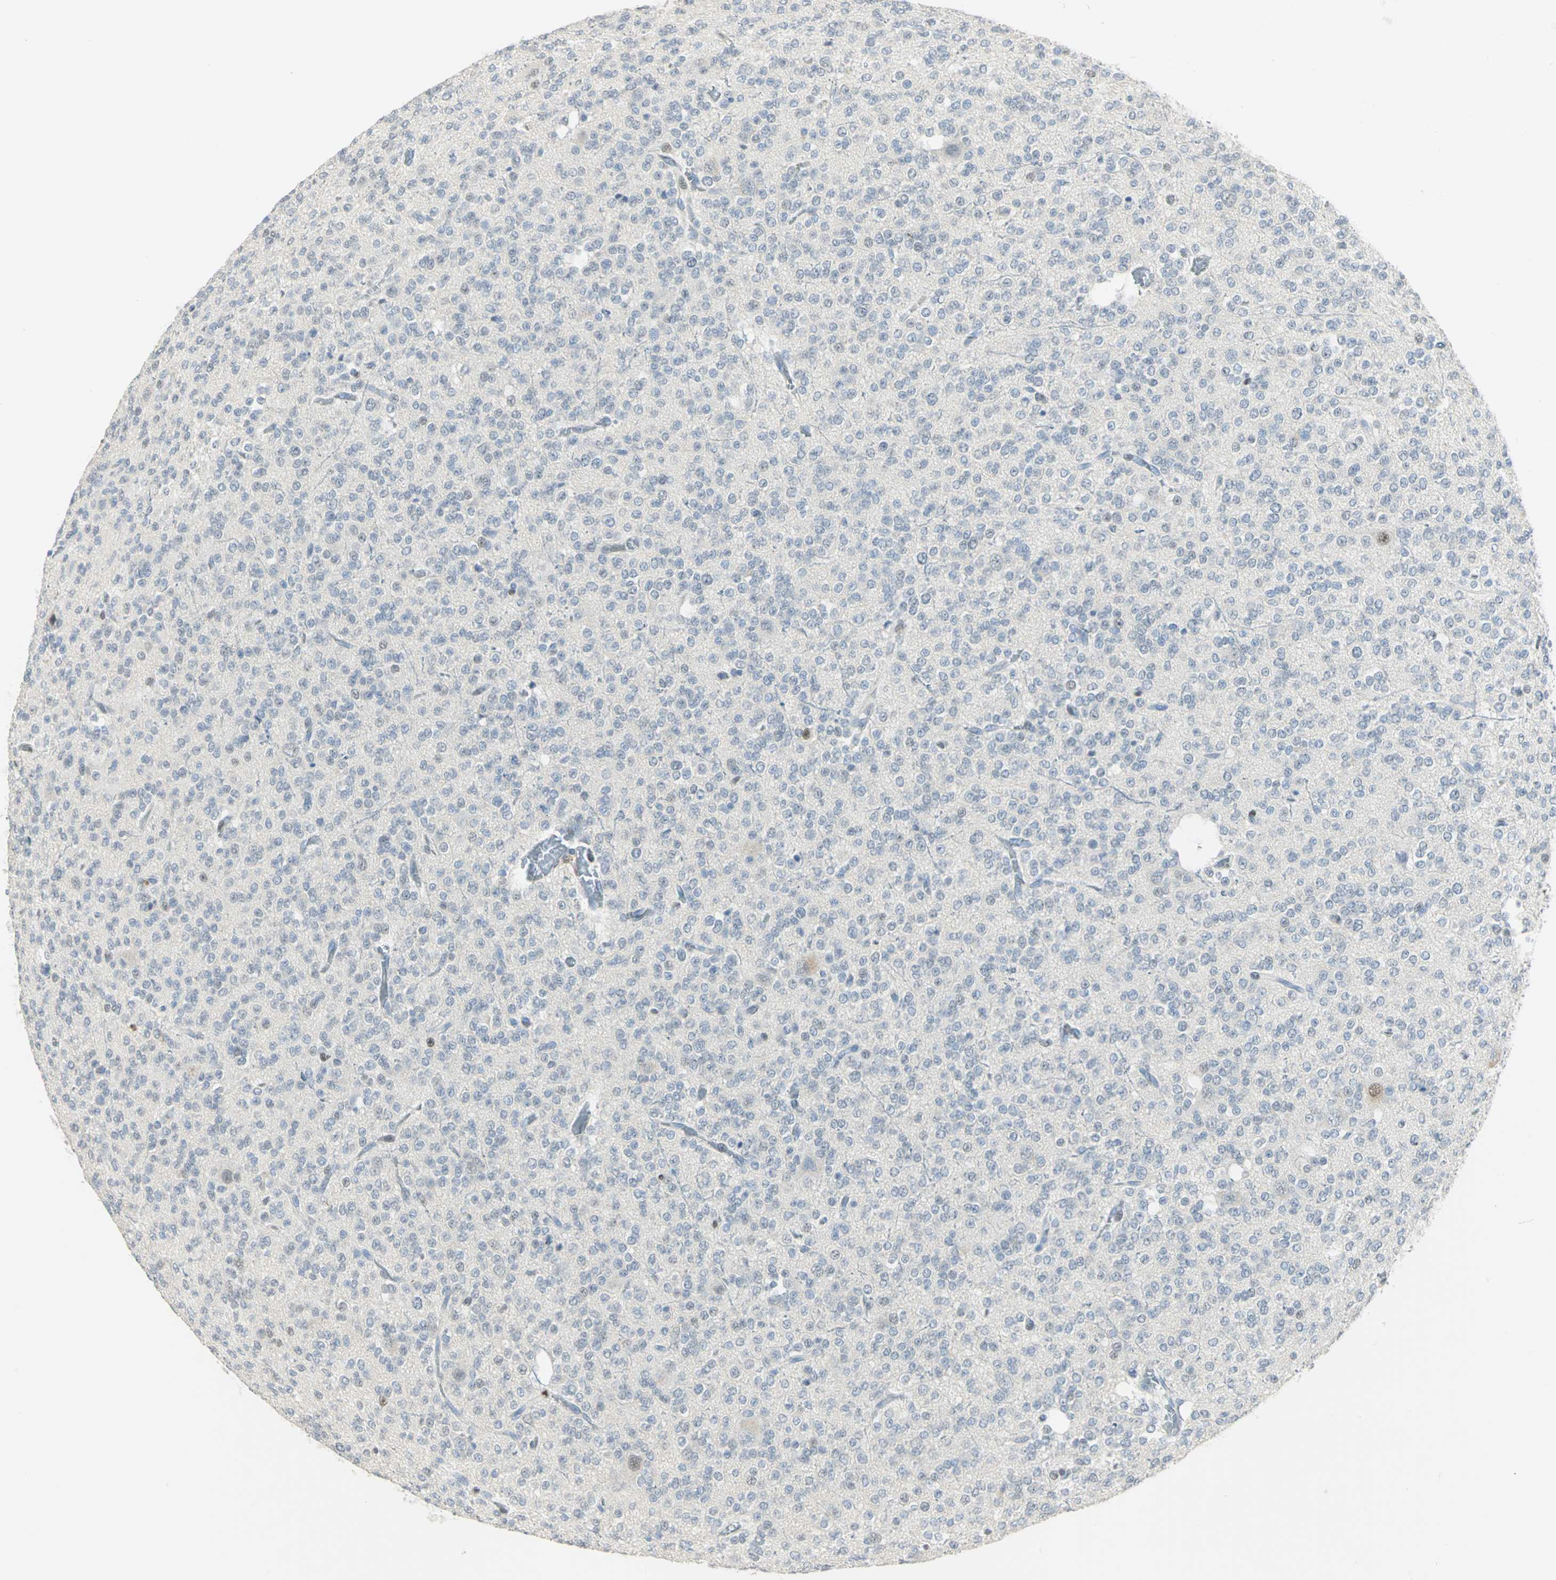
{"staining": {"intensity": "negative", "quantity": "none", "location": "none"}, "tissue": "glioma", "cell_type": "Tumor cells", "image_type": "cancer", "snomed": [{"axis": "morphology", "description": "Glioma, malignant, Low grade"}, {"axis": "topography", "description": "Brain"}], "caption": "DAB (3,3'-diaminobenzidine) immunohistochemical staining of malignant low-grade glioma reveals no significant expression in tumor cells.", "gene": "BCL6", "patient": {"sex": "male", "age": 38}}